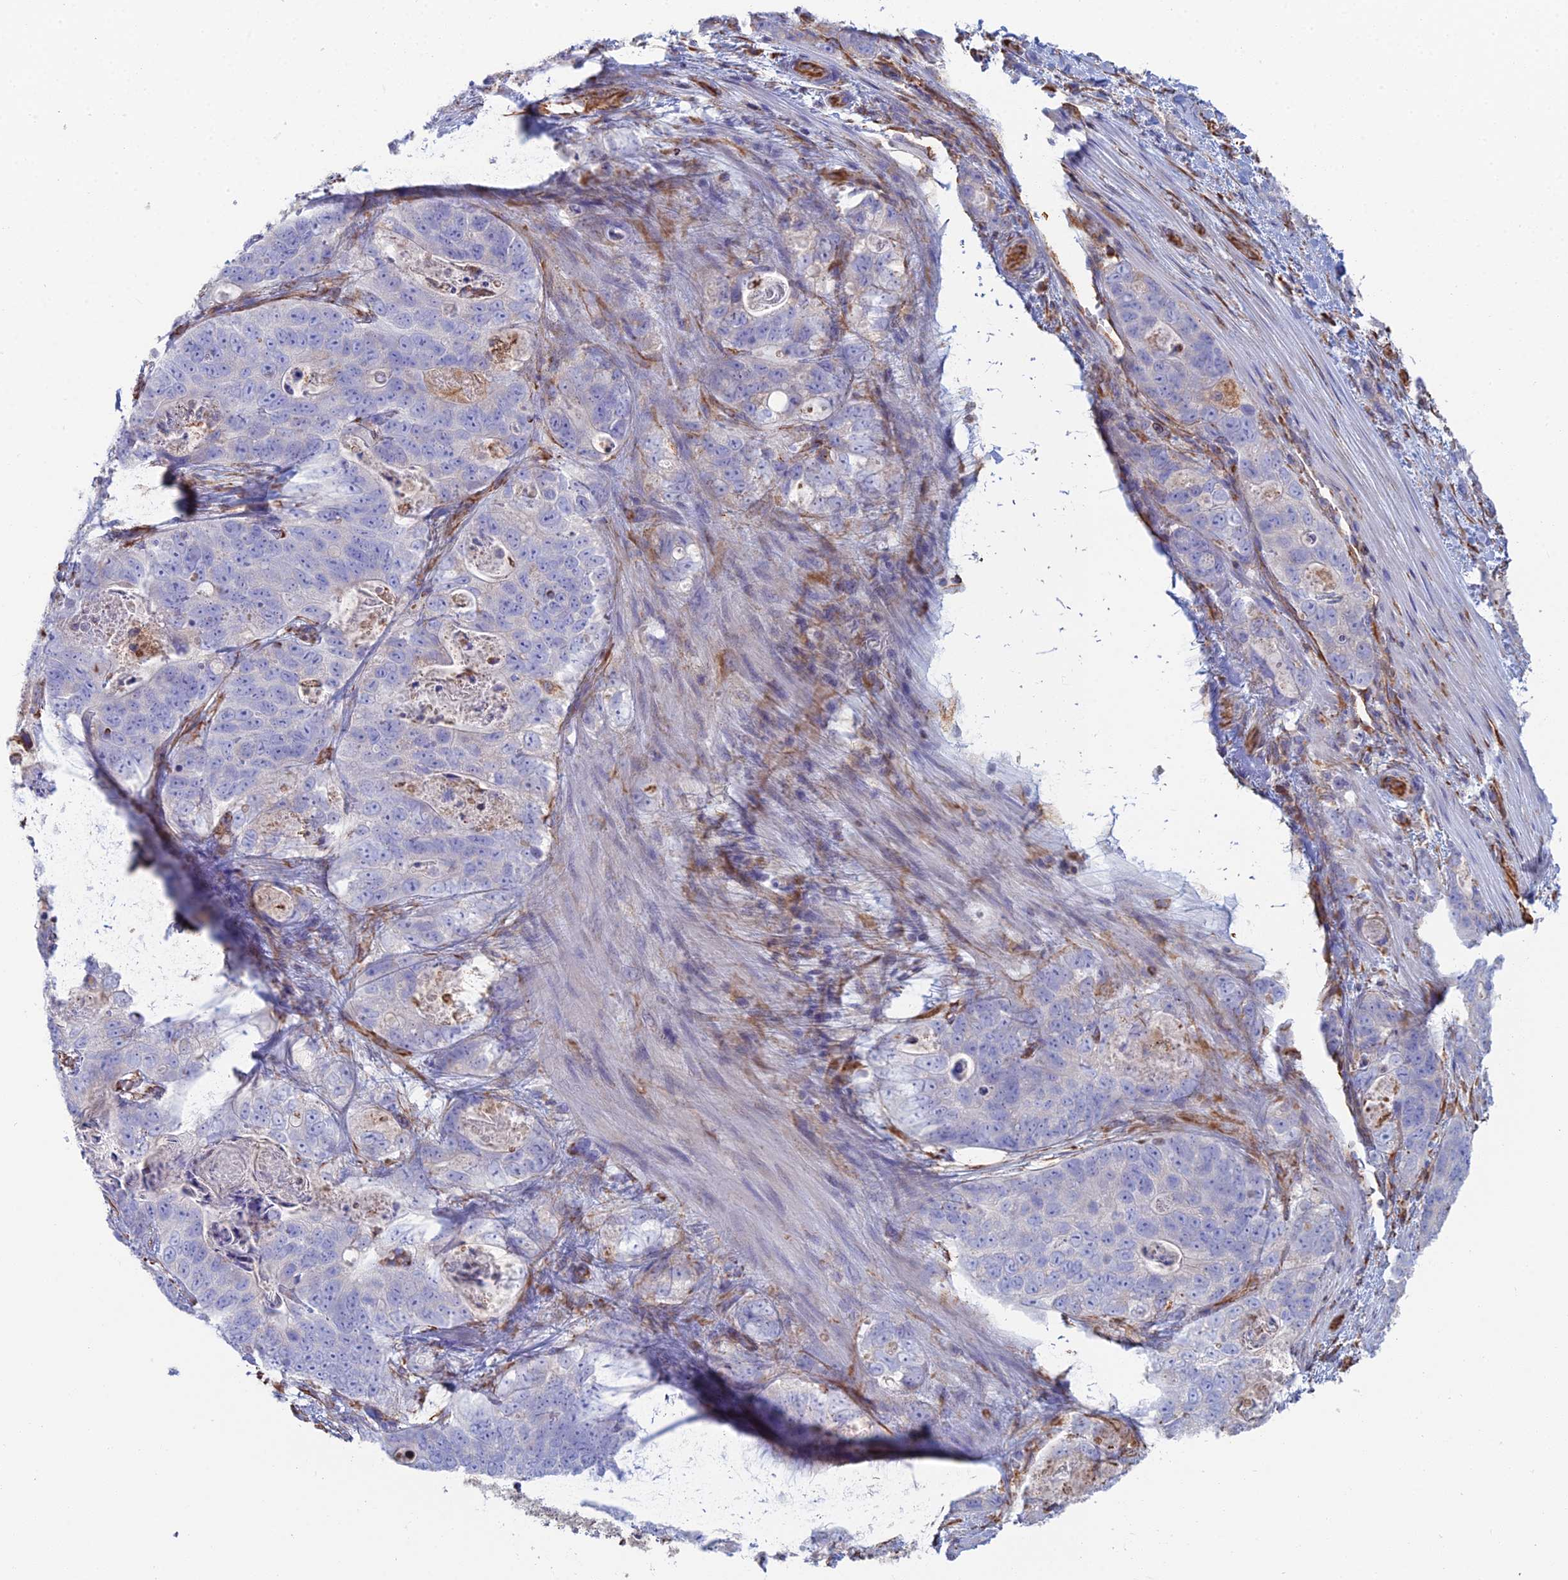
{"staining": {"intensity": "negative", "quantity": "none", "location": "none"}, "tissue": "stomach cancer", "cell_type": "Tumor cells", "image_type": "cancer", "snomed": [{"axis": "morphology", "description": "Normal tissue, NOS"}, {"axis": "morphology", "description": "Adenocarcinoma, NOS"}, {"axis": "topography", "description": "Stomach"}], "caption": "The micrograph shows no staining of tumor cells in stomach cancer.", "gene": "CLVS2", "patient": {"sex": "female", "age": 89}}